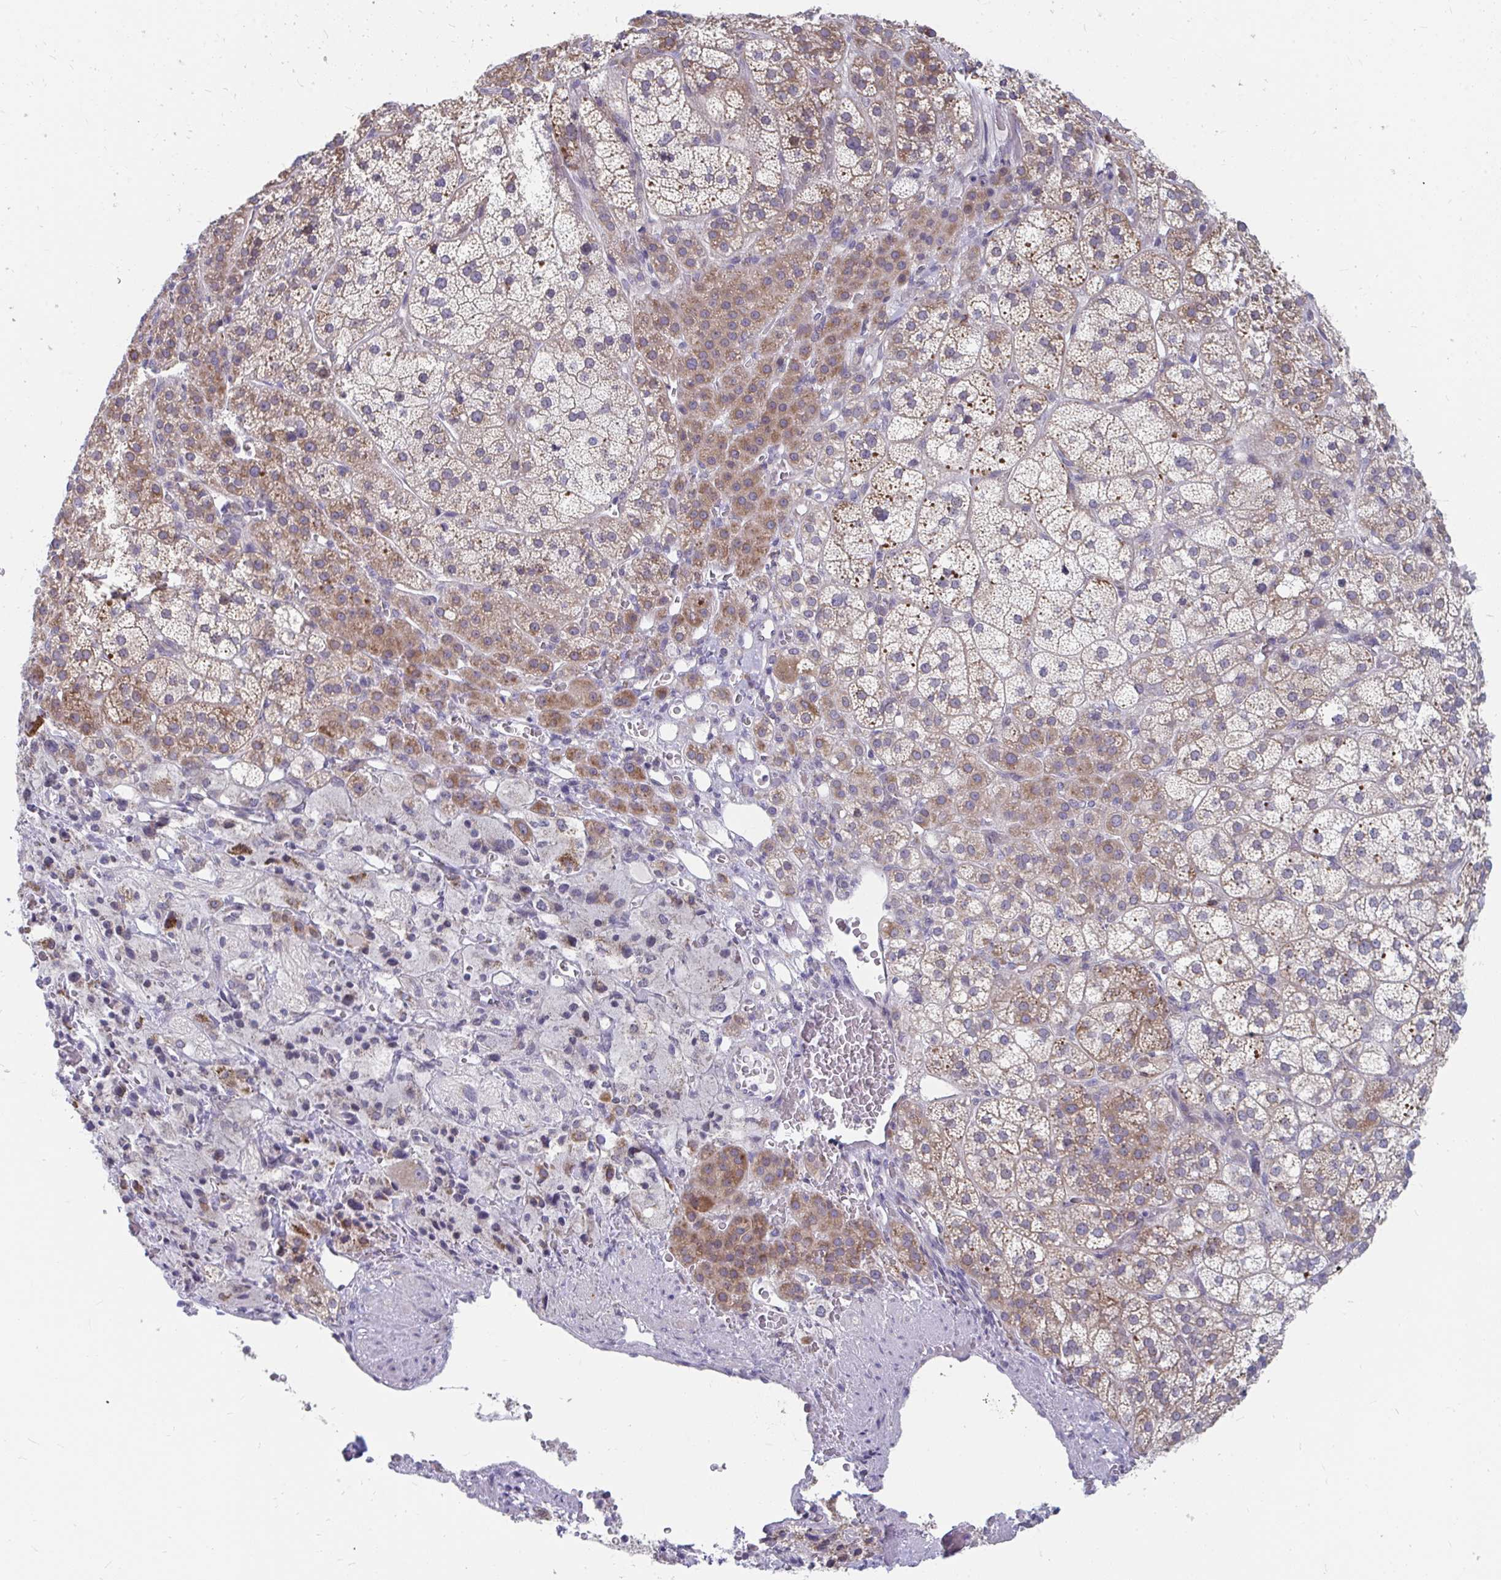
{"staining": {"intensity": "moderate", "quantity": ">75%", "location": "cytoplasmic/membranous"}, "tissue": "adrenal gland", "cell_type": "Glandular cells", "image_type": "normal", "snomed": [{"axis": "morphology", "description": "Normal tissue, NOS"}, {"axis": "topography", "description": "Adrenal gland"}], "caption": "Immunohistochemical staining of normal adrenal gland exhibits >75% levels of moderate cytoplasmic/membranous protein expression in approximately >75% of glandular cells.", "gene": "PABIR3", "patient": {"sex": "female", "age": 60}}